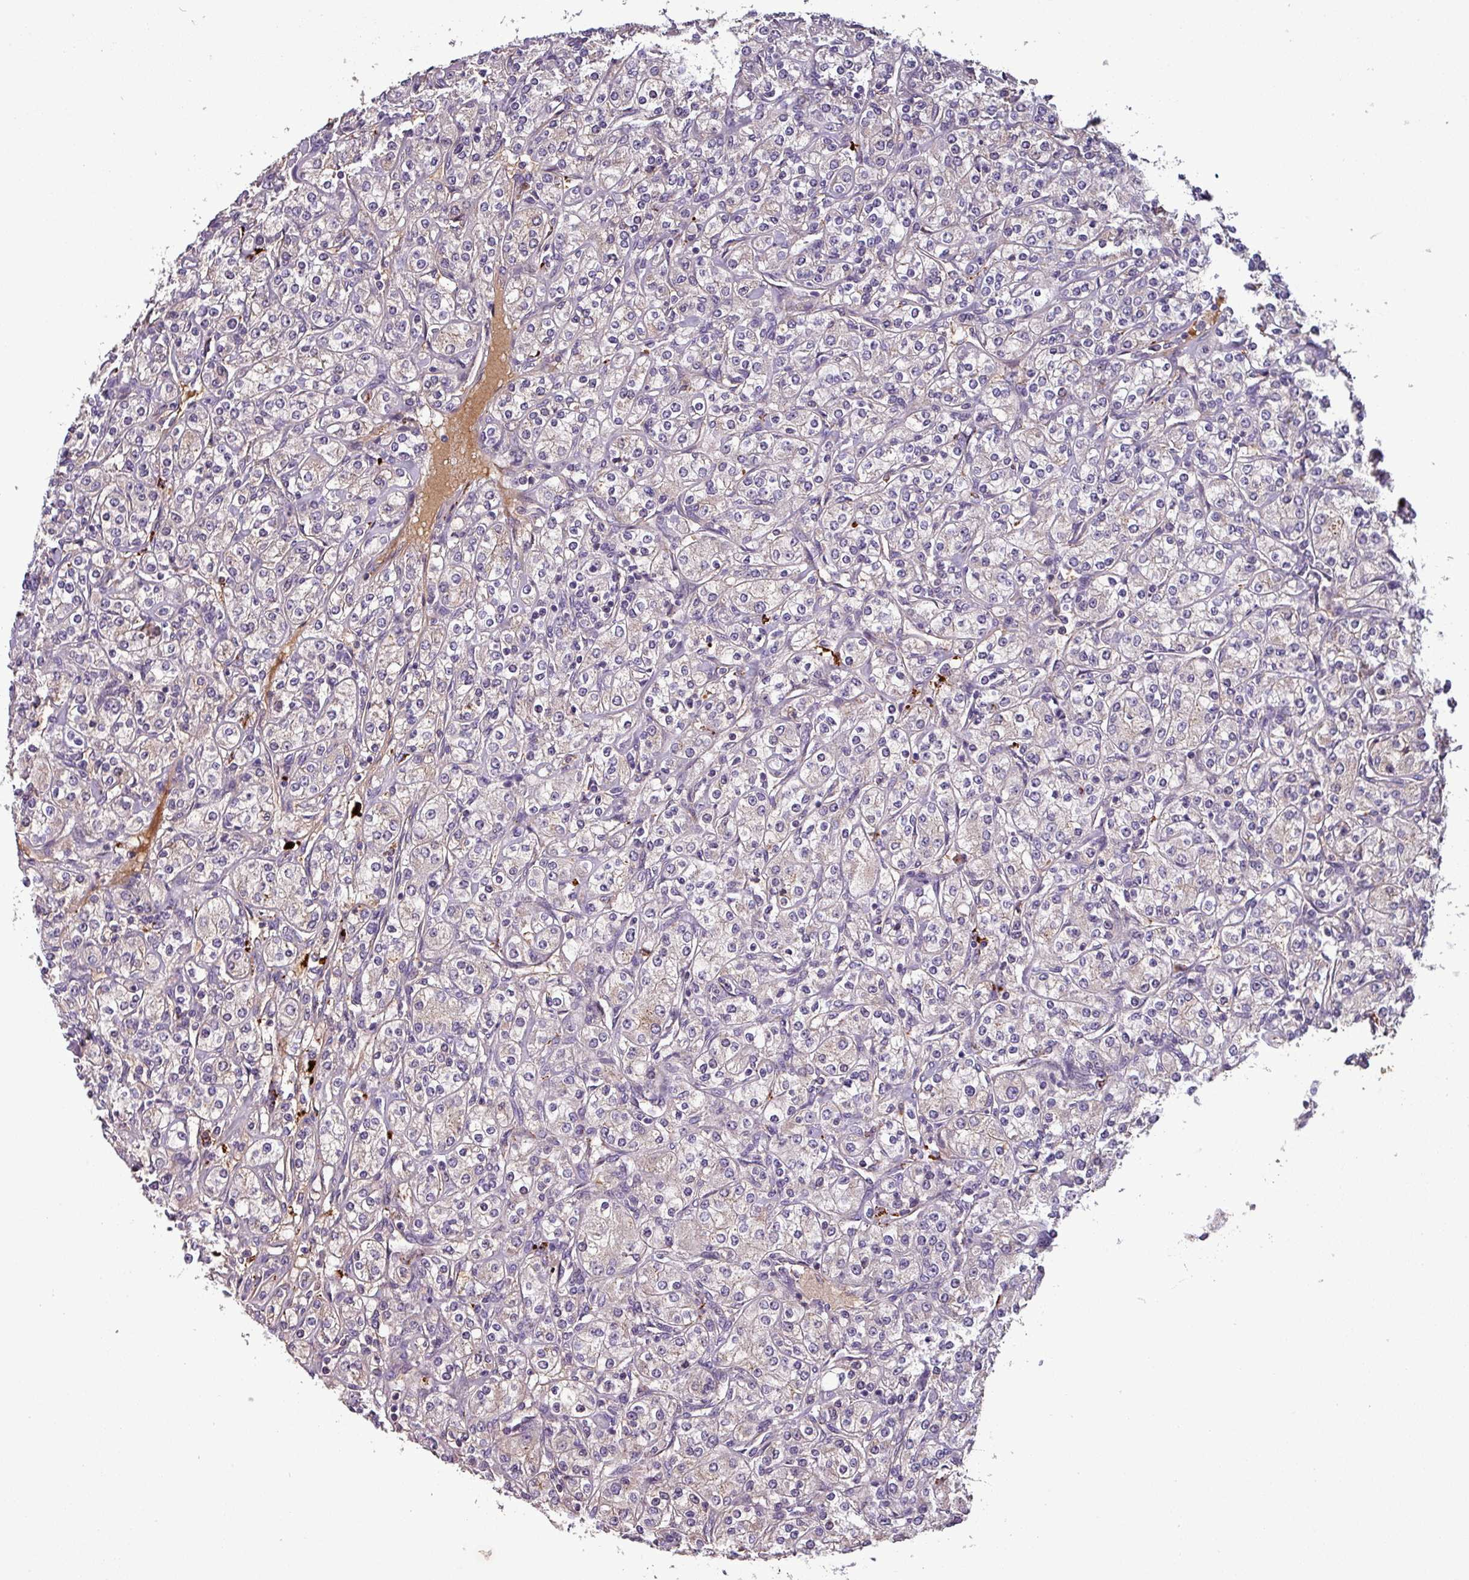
{"staining": {"intensity": "weak", "quantity": "<25%", "location": "cytoplasmic/membranous"}, "tissue": "renal cancer", "cell_type": "Tumor cells", "image_type": "cancer", "snomed": [{"axis": "morphology", "description": "Adenocarcinoma, NOS"}, {"axis": "topography", "description": "Kidney"}], "caption": "This is an immunohistochemistry photomicrograph of human renal adenocarcinoma. There is no expression in tumor cells.", "gene": "PUS1", "patient": {"sex": "male", "age": 77}}